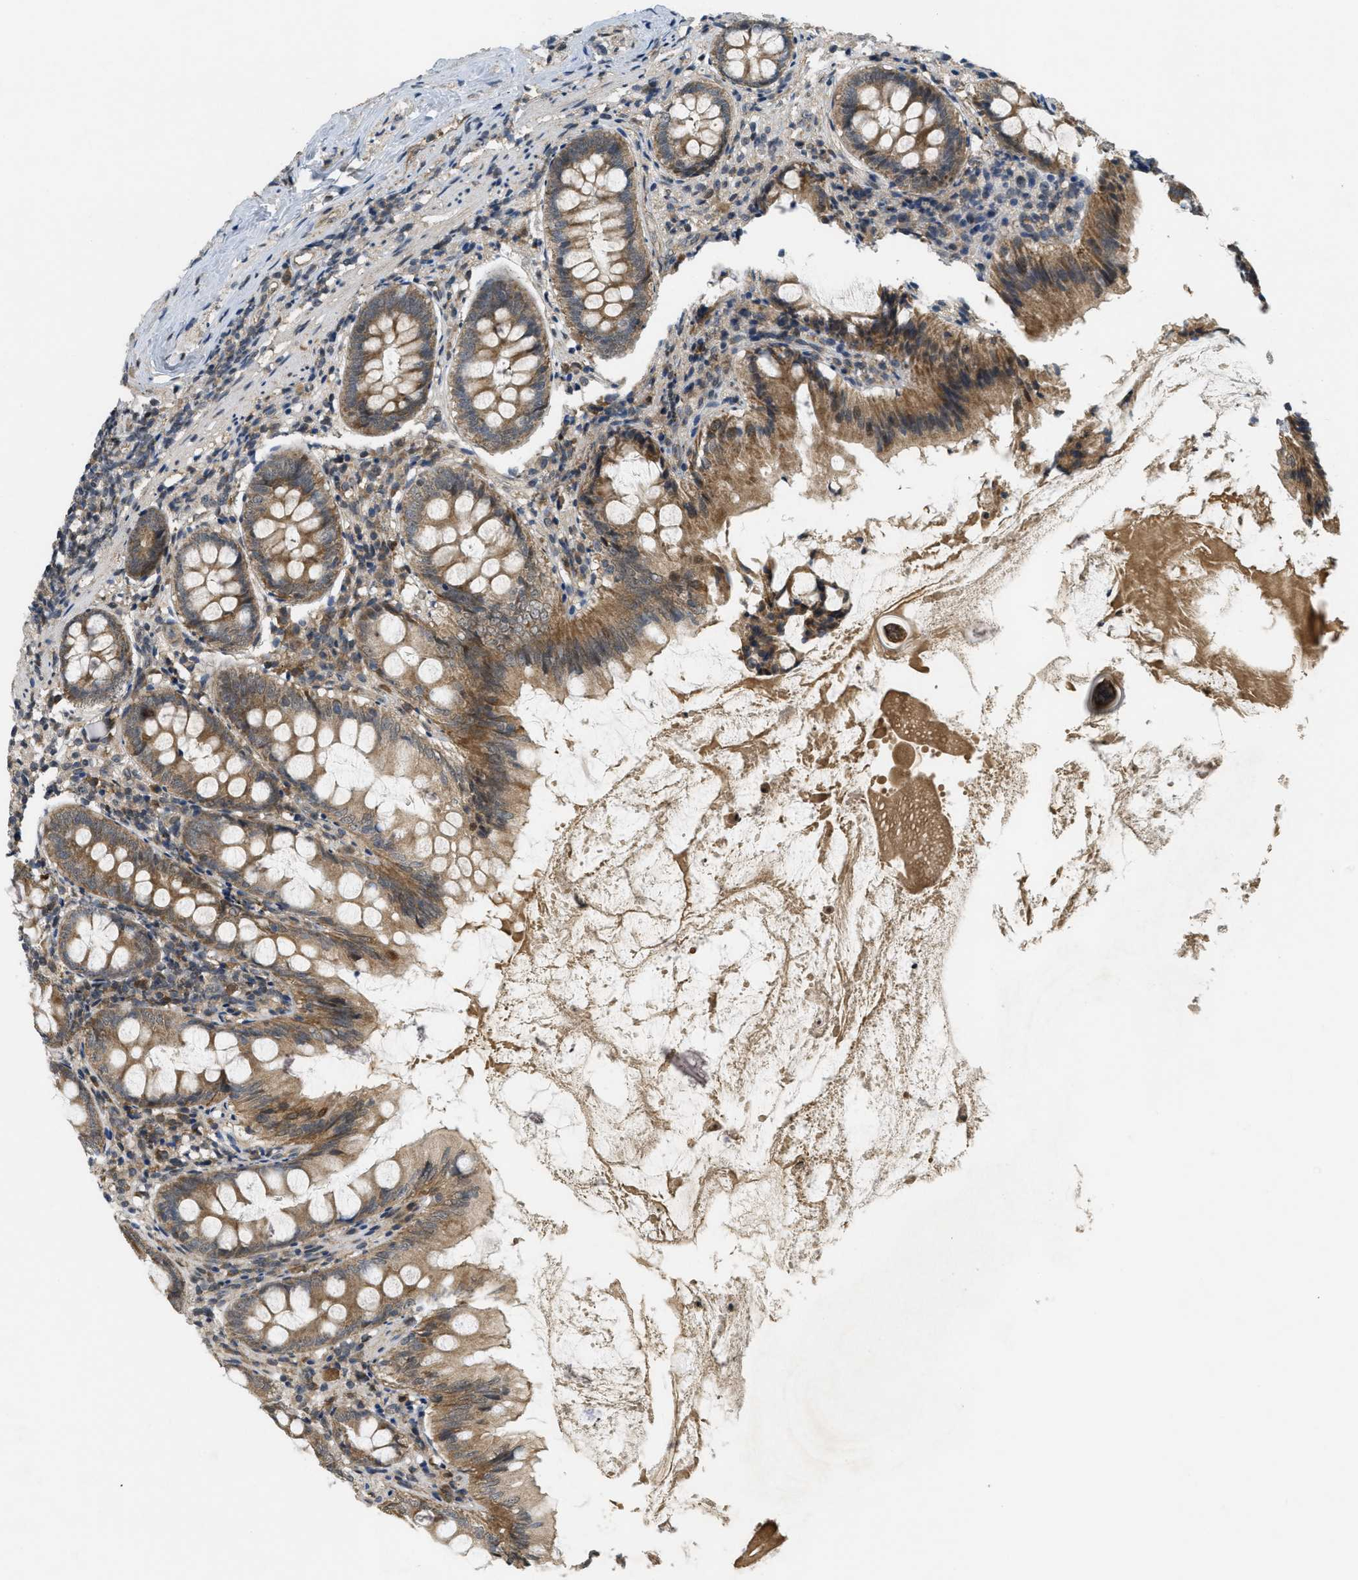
{"staining": {"intensity": "moderate", "quantity": ">75%", "location": "cytoplasmic/membranous"}, "tissue": "appendix", "cell_type": "Glandular cells", "image_type": "normal", "snomed": [{"axis": "morphology", "description": "Normal tissue, NOS"}, {"axis": "topography", "description": "Appendix"}], "caption": "Moderate cytoplasmic/membranous protein positivity is identified in approximately >75% of glandular cells in appendix. (DAB IHC with brightfield microscopy, high magnification).", "gene": "PRKD1", "patient": {"sex": "female", "age": 77}}